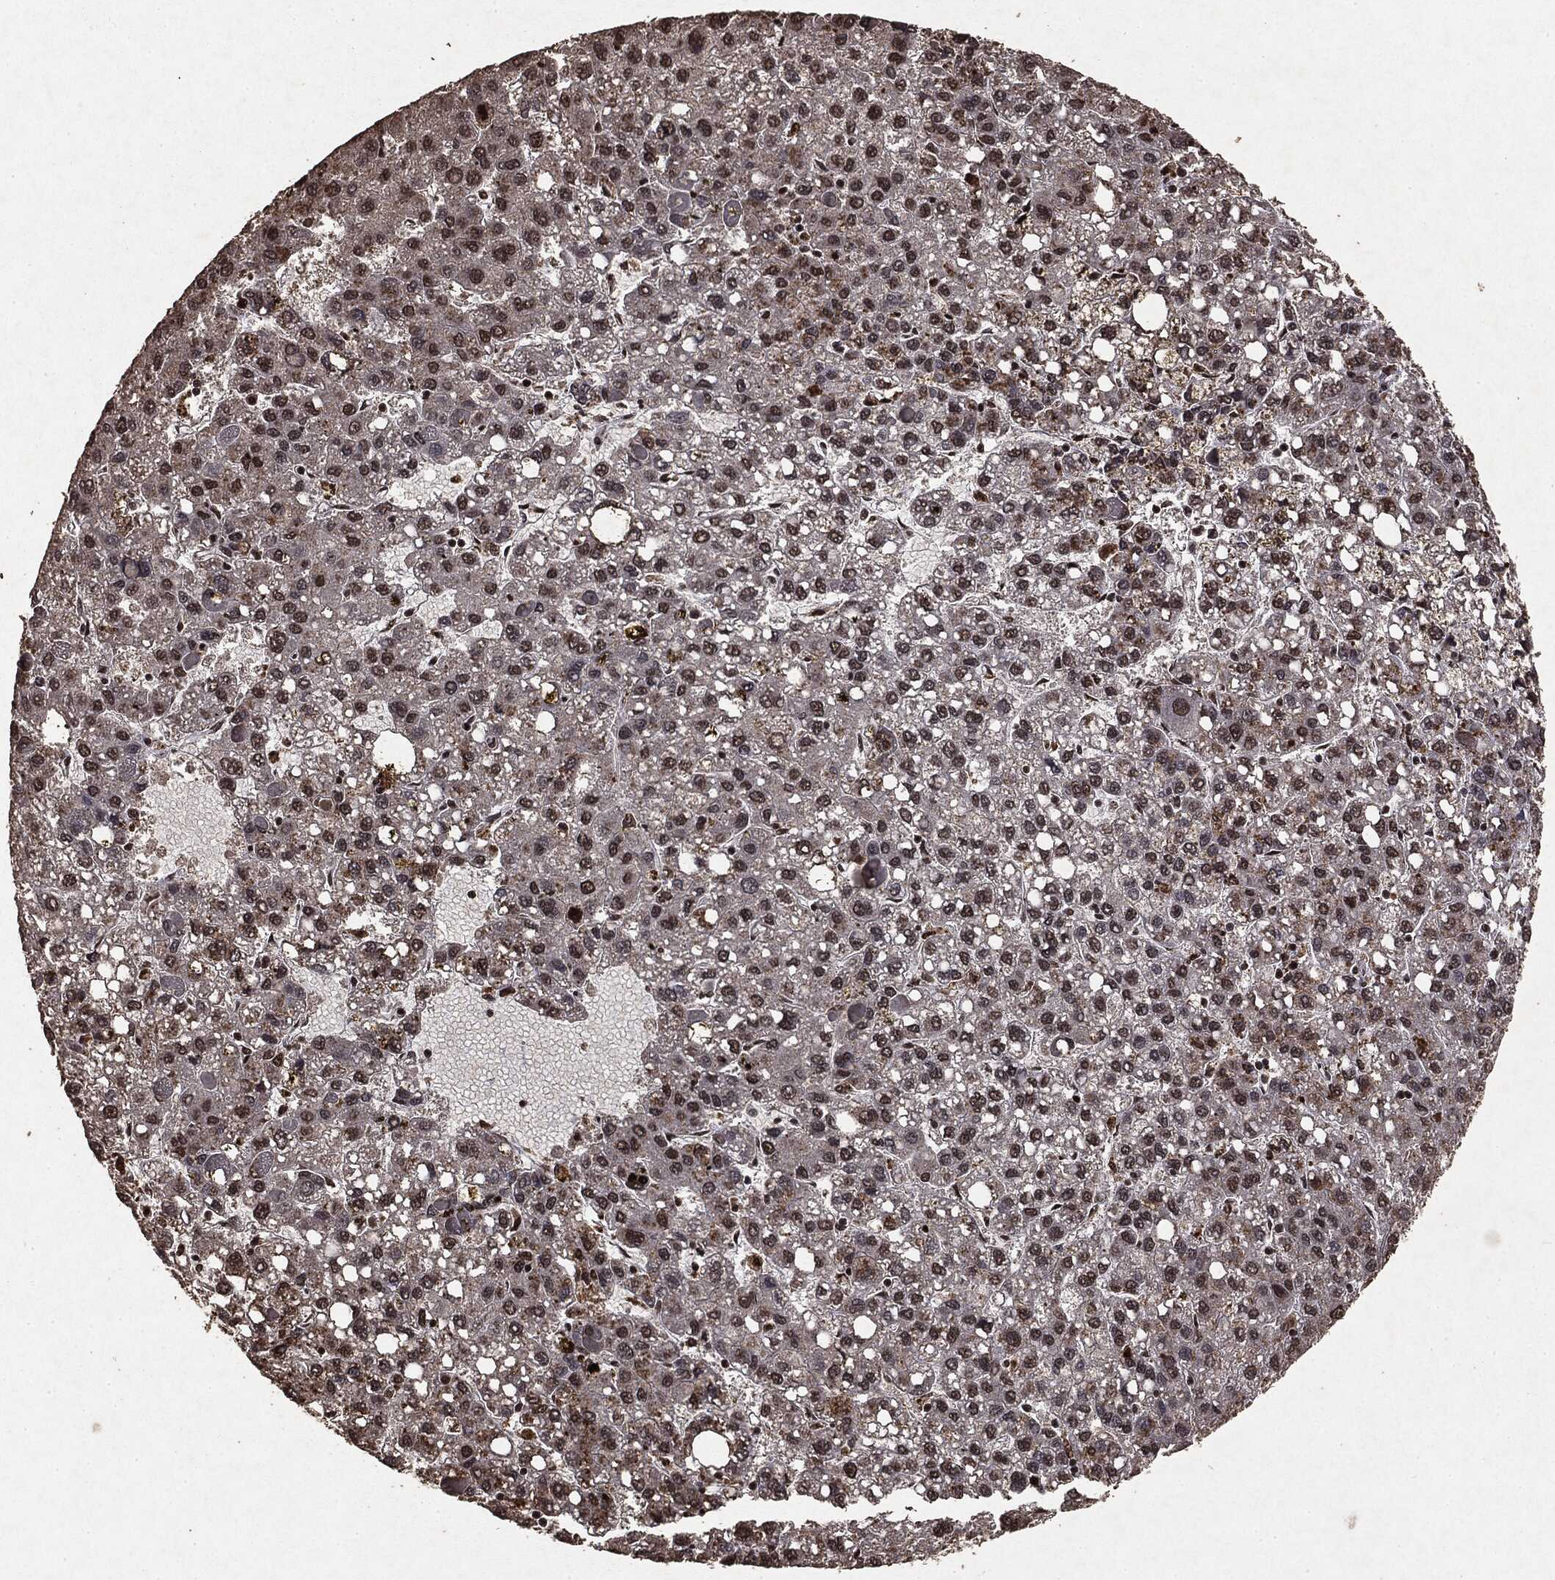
{"staining": {"intensity": "moderate", "quantity": "<25%", "location": "nuclear"}, "tissue": "liver cancer", "cell_type": "Tumor cells", "image_type": "cancer", "snomed": [{"axis": "morphology", "description": "Carcinoma, Hepatocellular, NOS"}, {"axis": "topography", "description": "Liver"}], "caption": "IHC of hepatocellular carcinoma (liver) shows low levels of moderate nuclear positivity in approximately <25% of tumor cells.", "gene": "RAD18", "patient": {"sex": "female", "age": 82}}